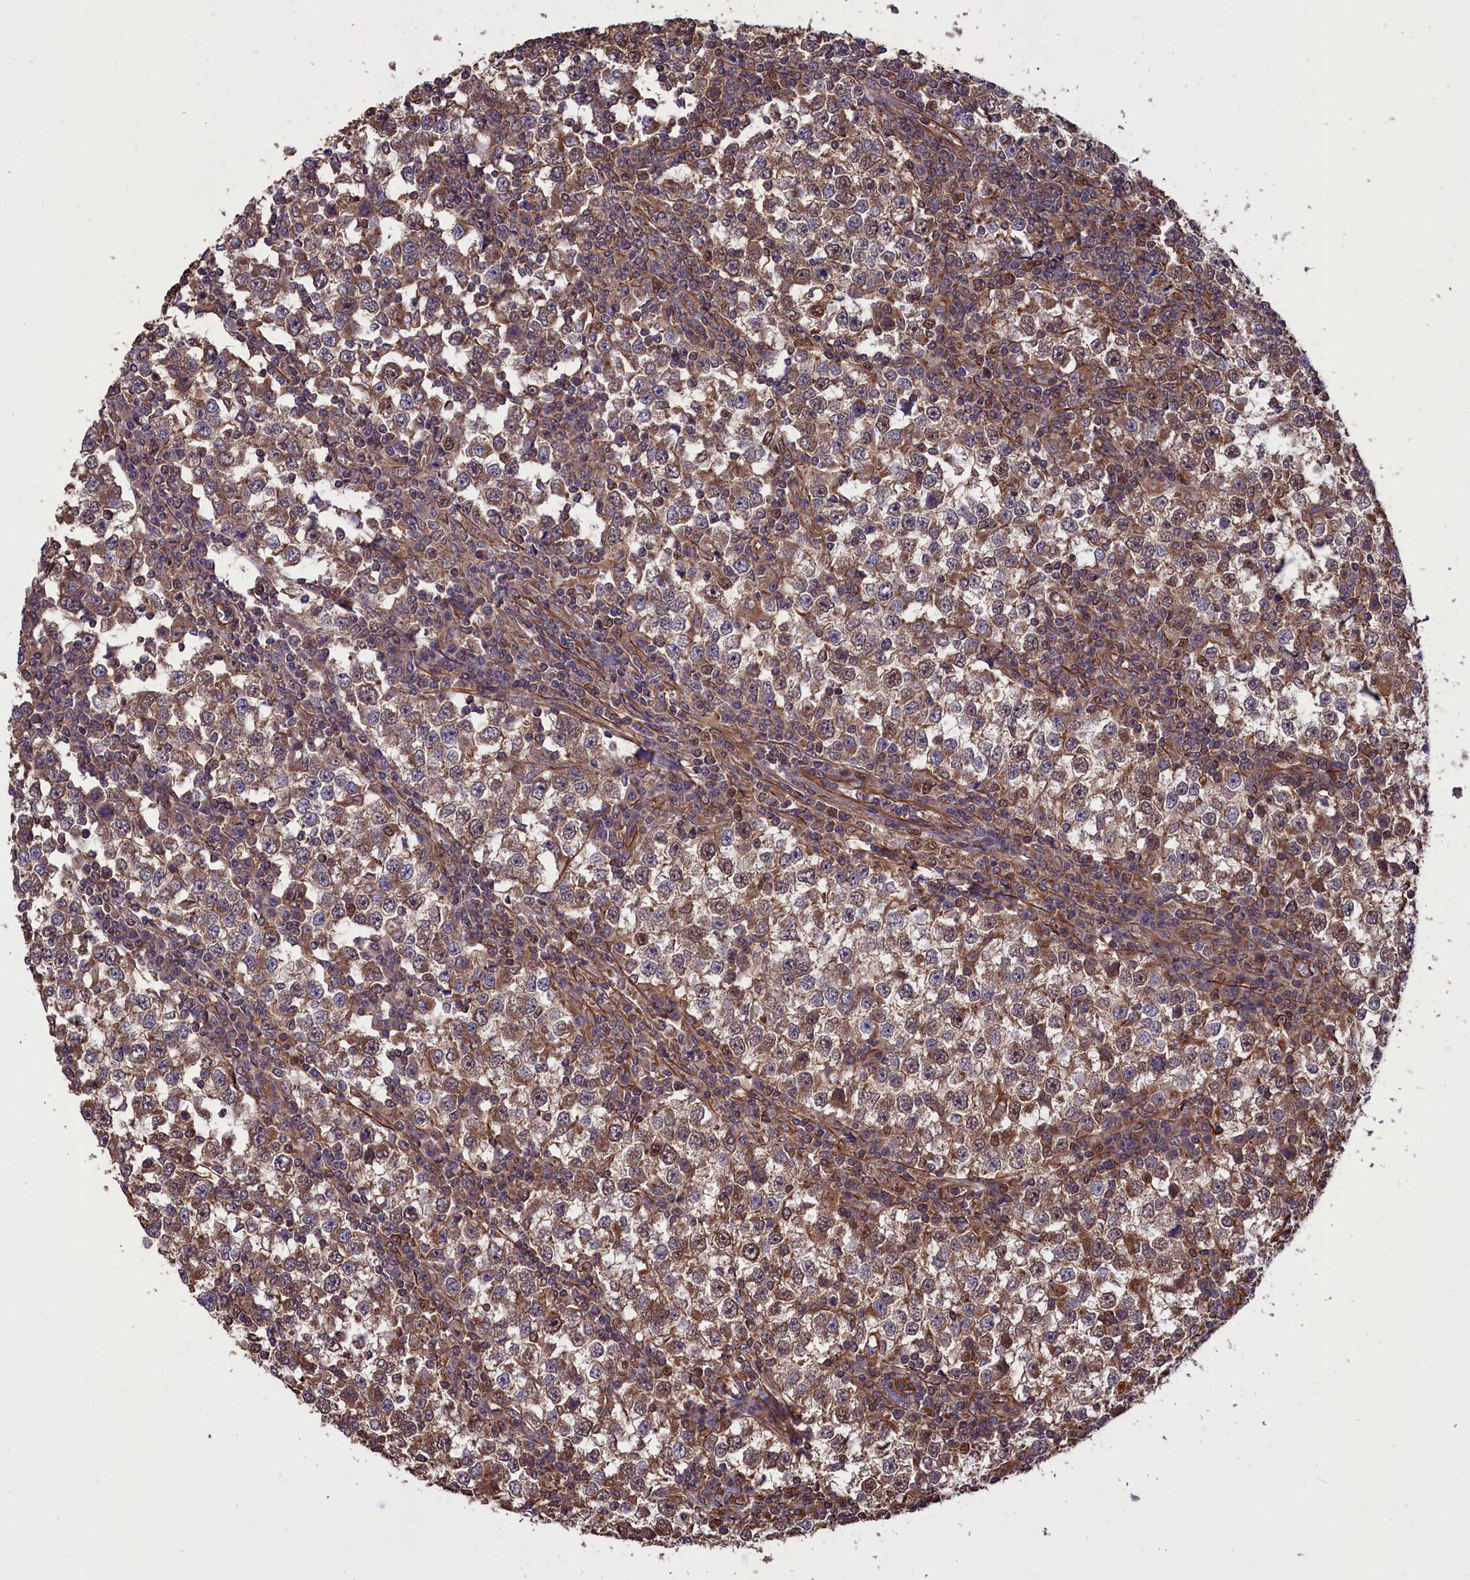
{"staining": {"intensity": "weak", "quantity": ">75%", "location": "cytoplasmic/membranous,nuclear"}, "tissue": "testis cancer", "cell_type": "Tumor cells", "image_type": "cancer", "snomed": [{"axis": "morphology", "description": "Seminoma, NOS"}, {"axis": "topography", "description": "Testis"}], "caption": "A low amount of weak cytoplasmic/membranous and nuclear staining is appreciated in approximately >75% of tumor cells in testis cancer (seminoma) tissue. Nuclei are stained in blue.", "gene": "DAPK3", "patient": {"sex": "male", "age": 65}}